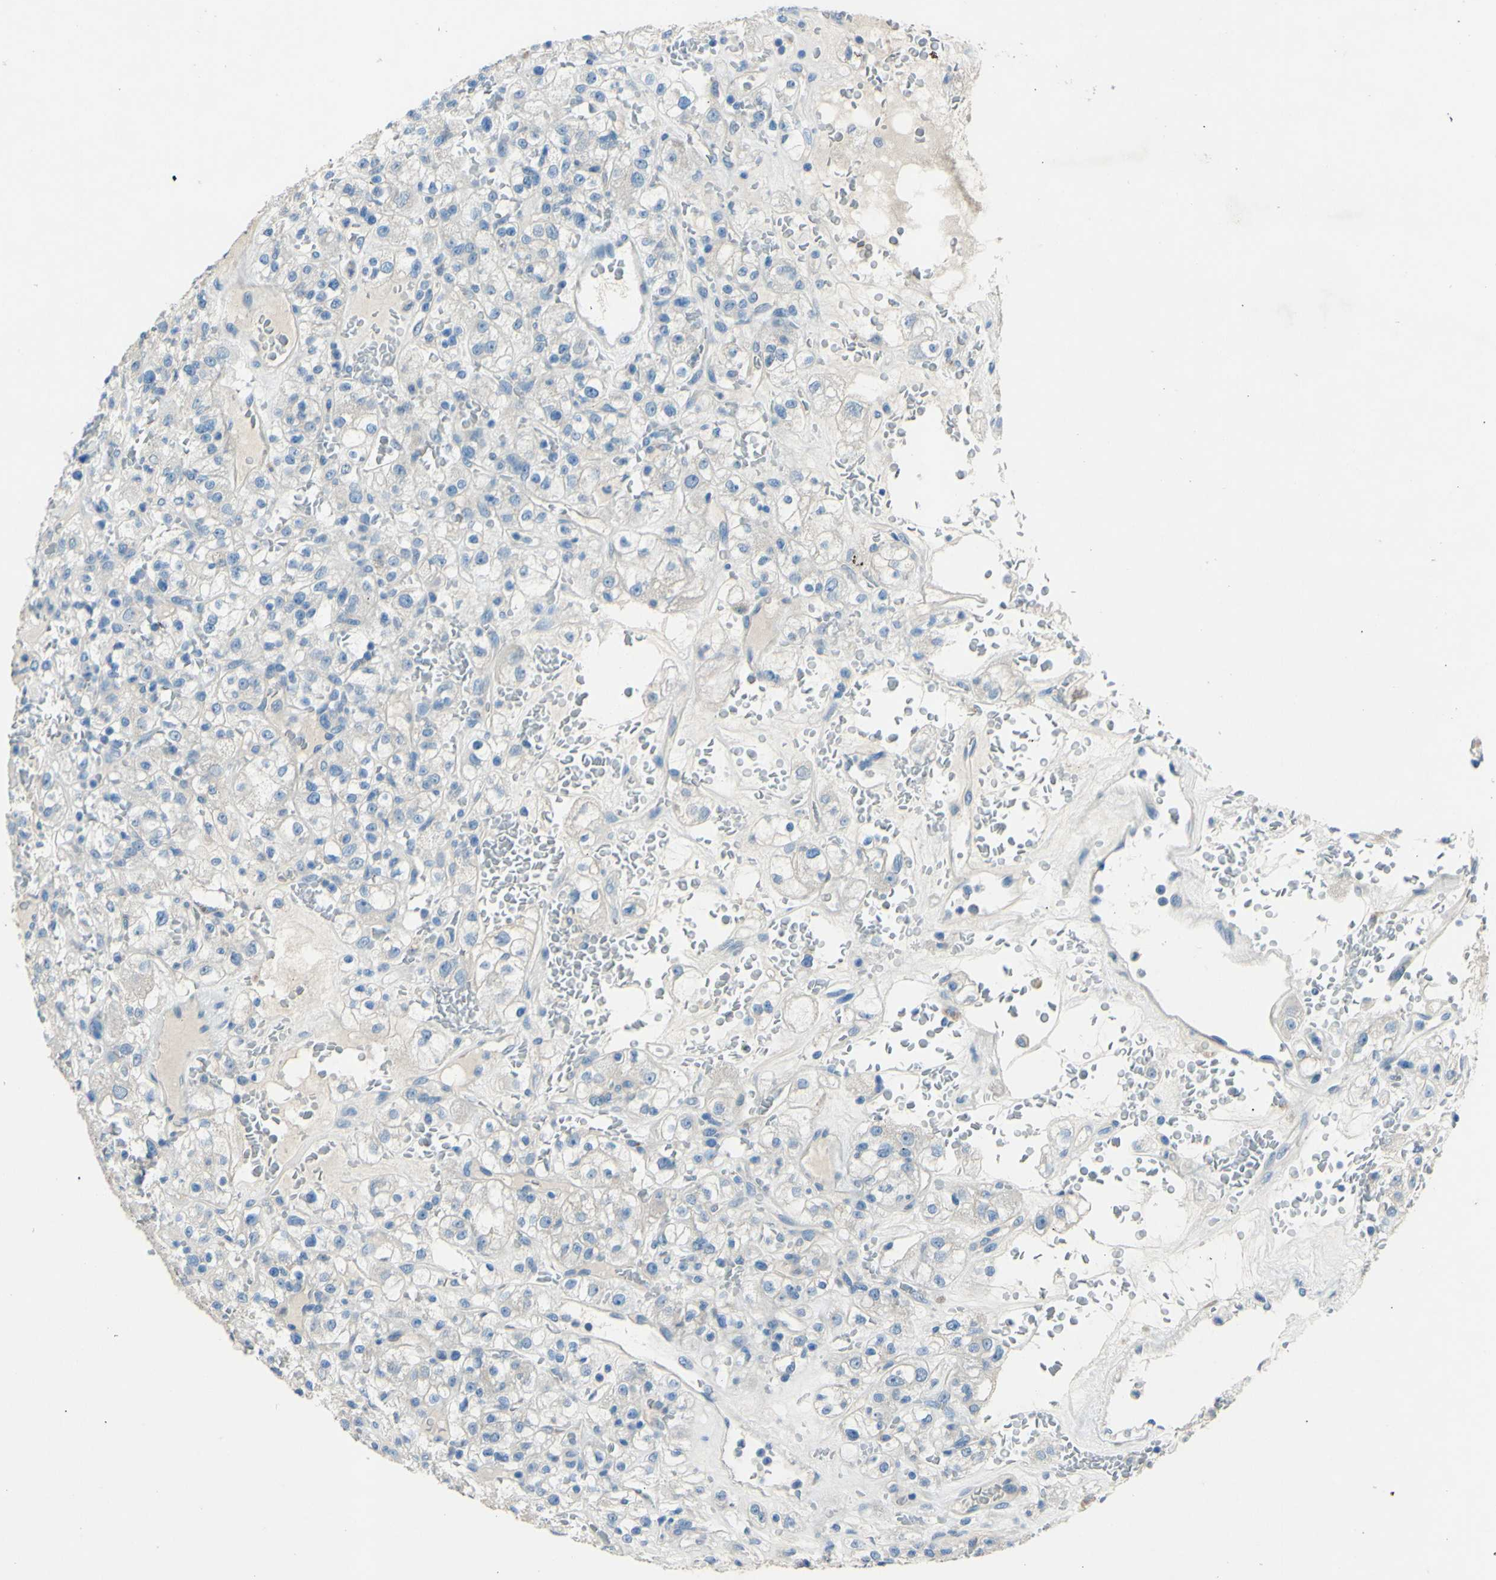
{"staining": {"intensity": "negative", "quantity": "none", "location": "none"}, "tissue": "renal cancer", "cell_type": "Tumor cells", "image_type": "cancer", "snomed": [{"axis": "morphology", "description": "Normal tissue, NOS"}, {"axis": "morphology", "description": "Adenocarcinoma, NOS"}, {"axis": "topography", "description": "Kidney"}], "caption": "Immunohistochemistry (IHC) histopathology image of human adenocarcinoma (renal) stained for a protein (brown), which shows no positivity in tumor cells. (DAB IHC, high magnification).", "gene": "CDH10", "patient": {"sex": "female", "age": 72}}